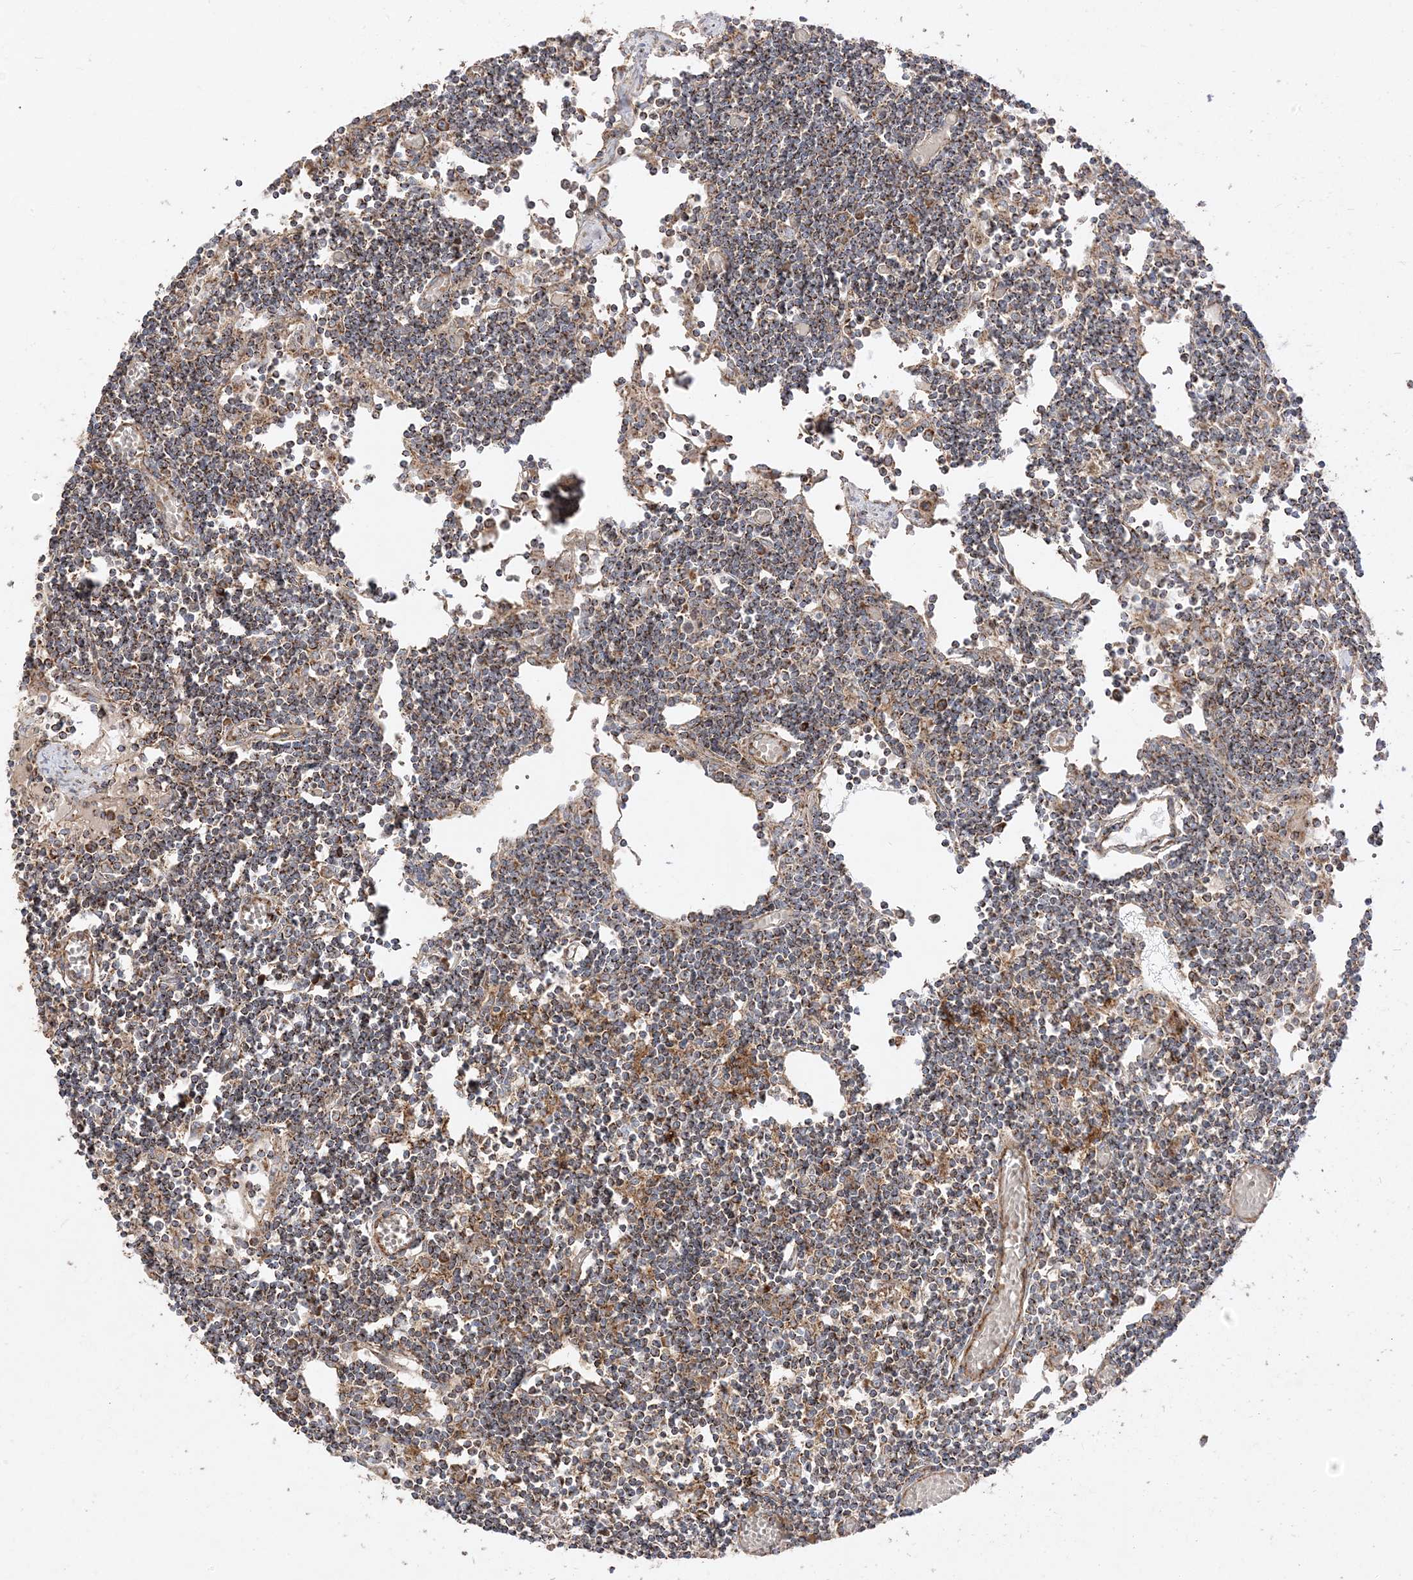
{"staining": {"intensity": "moderate", "quantity": ">75%", "location": "cytoplasmic/membranous"}, "tissue": "lymph node", "cell_type": "Germinal center cells", "image_type": "normal", "snomed": [{"axis": "morphology", "description": "Normal tissue, NOS"}, {"axis": "topography", "description": "Lymph node"}], "caption": "Immunohistochemical staining of benign human lymph node shows medium levels of moderate cytoplasmic/membranous expression in about >75% of germinal center cells. (DAB (3,3'-diaminobenzidine) IHC with brightfield microscopy, high magnification).", "gene": "AARS2", "patient": {"sex": "female", "age": 11}}